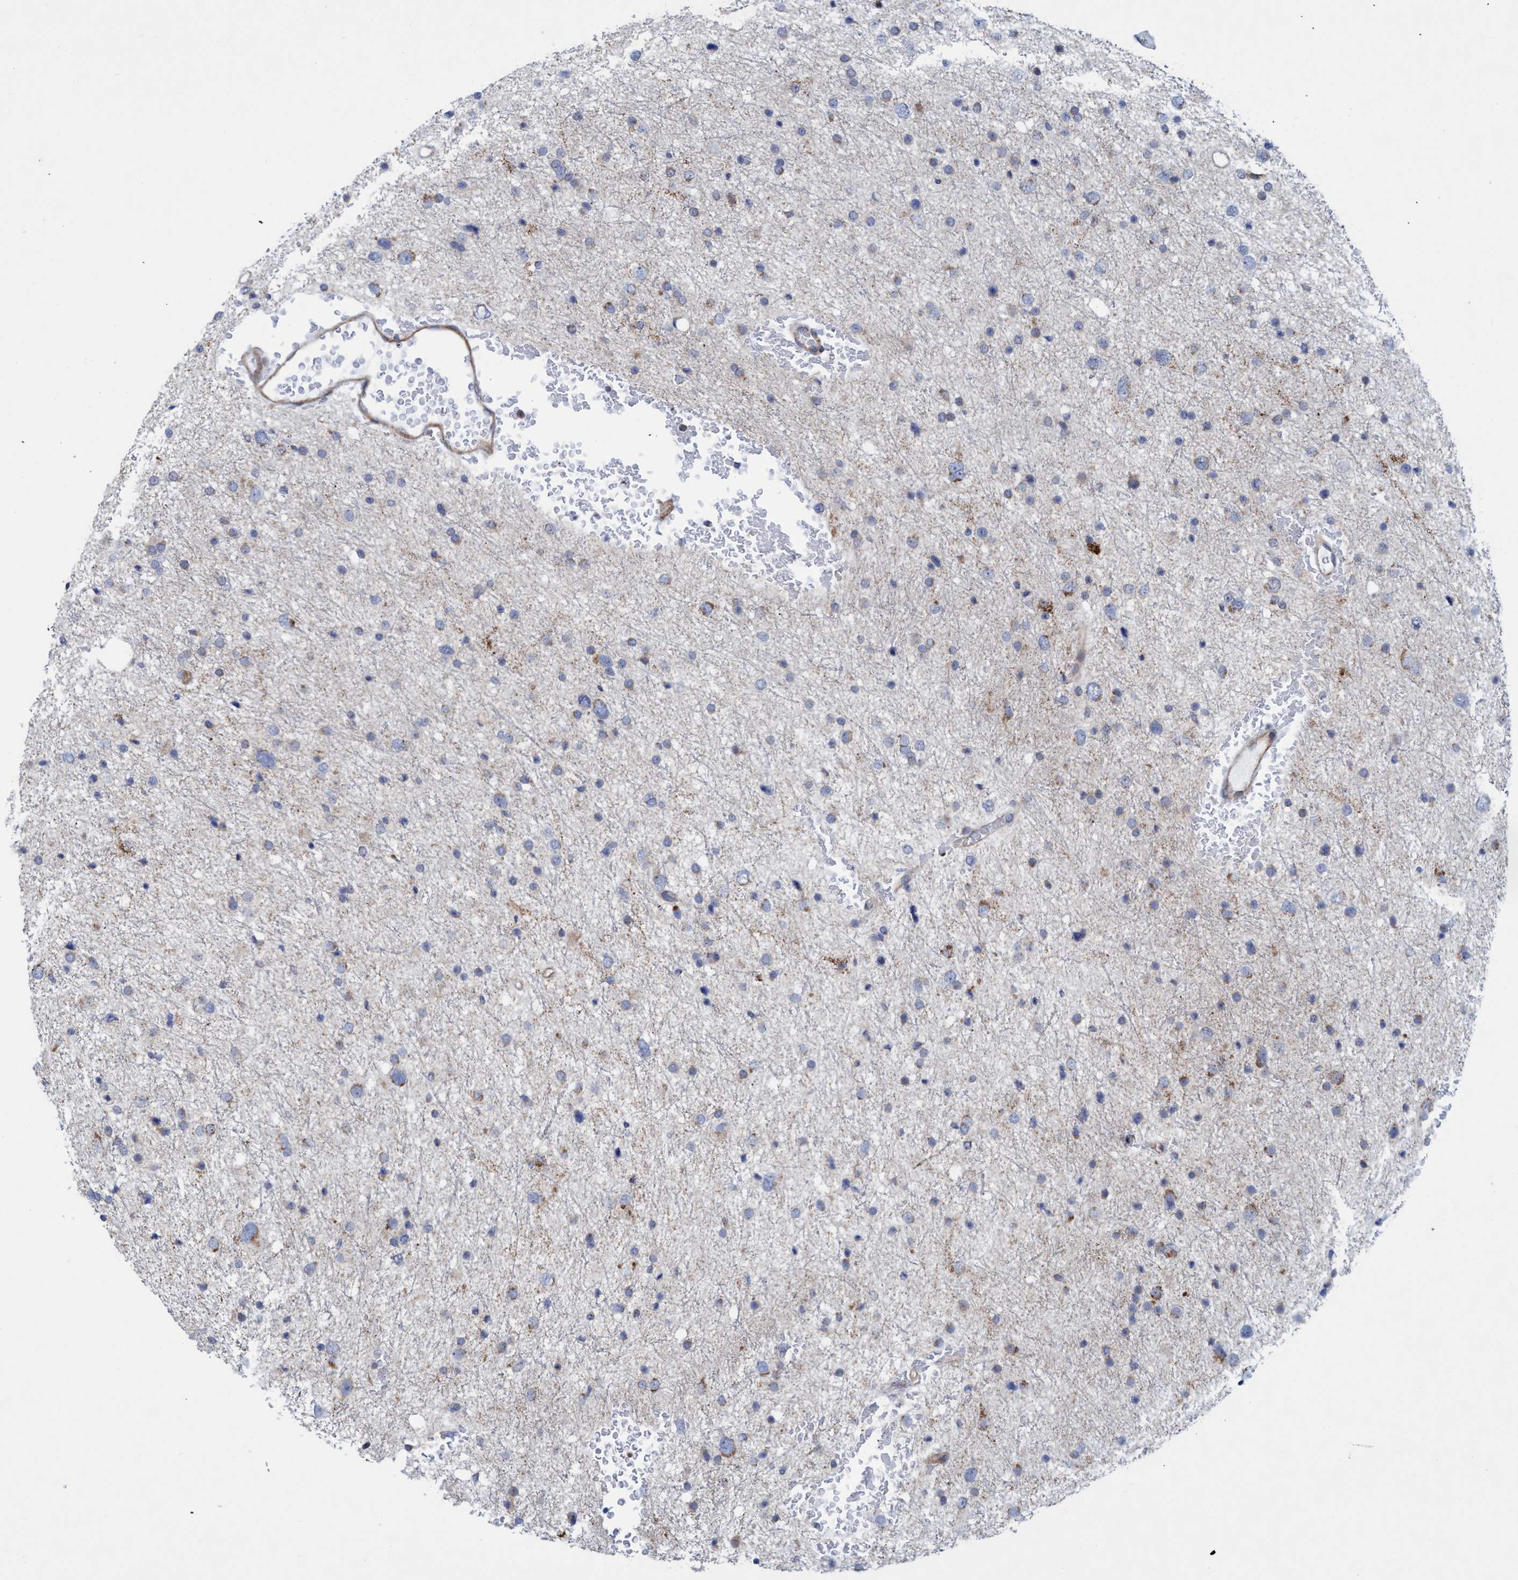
{"staining": {"intensity": "weak", "quantity": "25%-75%", "location": "cytoplasmic/membranous"}, "tissue": "glioma", "cell_type": "Tumor cells", "image_type": "cancer", "snomed": [{"axis": "morphology", "description": "Glioma, malignant, Low grade"}, {"axis": "topography", "description": "Brain"}], "caption": "Protein staining of glioma tissue demonstrates weak cytoplasmic/membranous expression in about 25%-75% of tumor cells. (DAB IHC, brown staining for protein, blue staining for nuclei).", "gene": "POLR1F", "patient": {"sex": "female", "age": 37}}